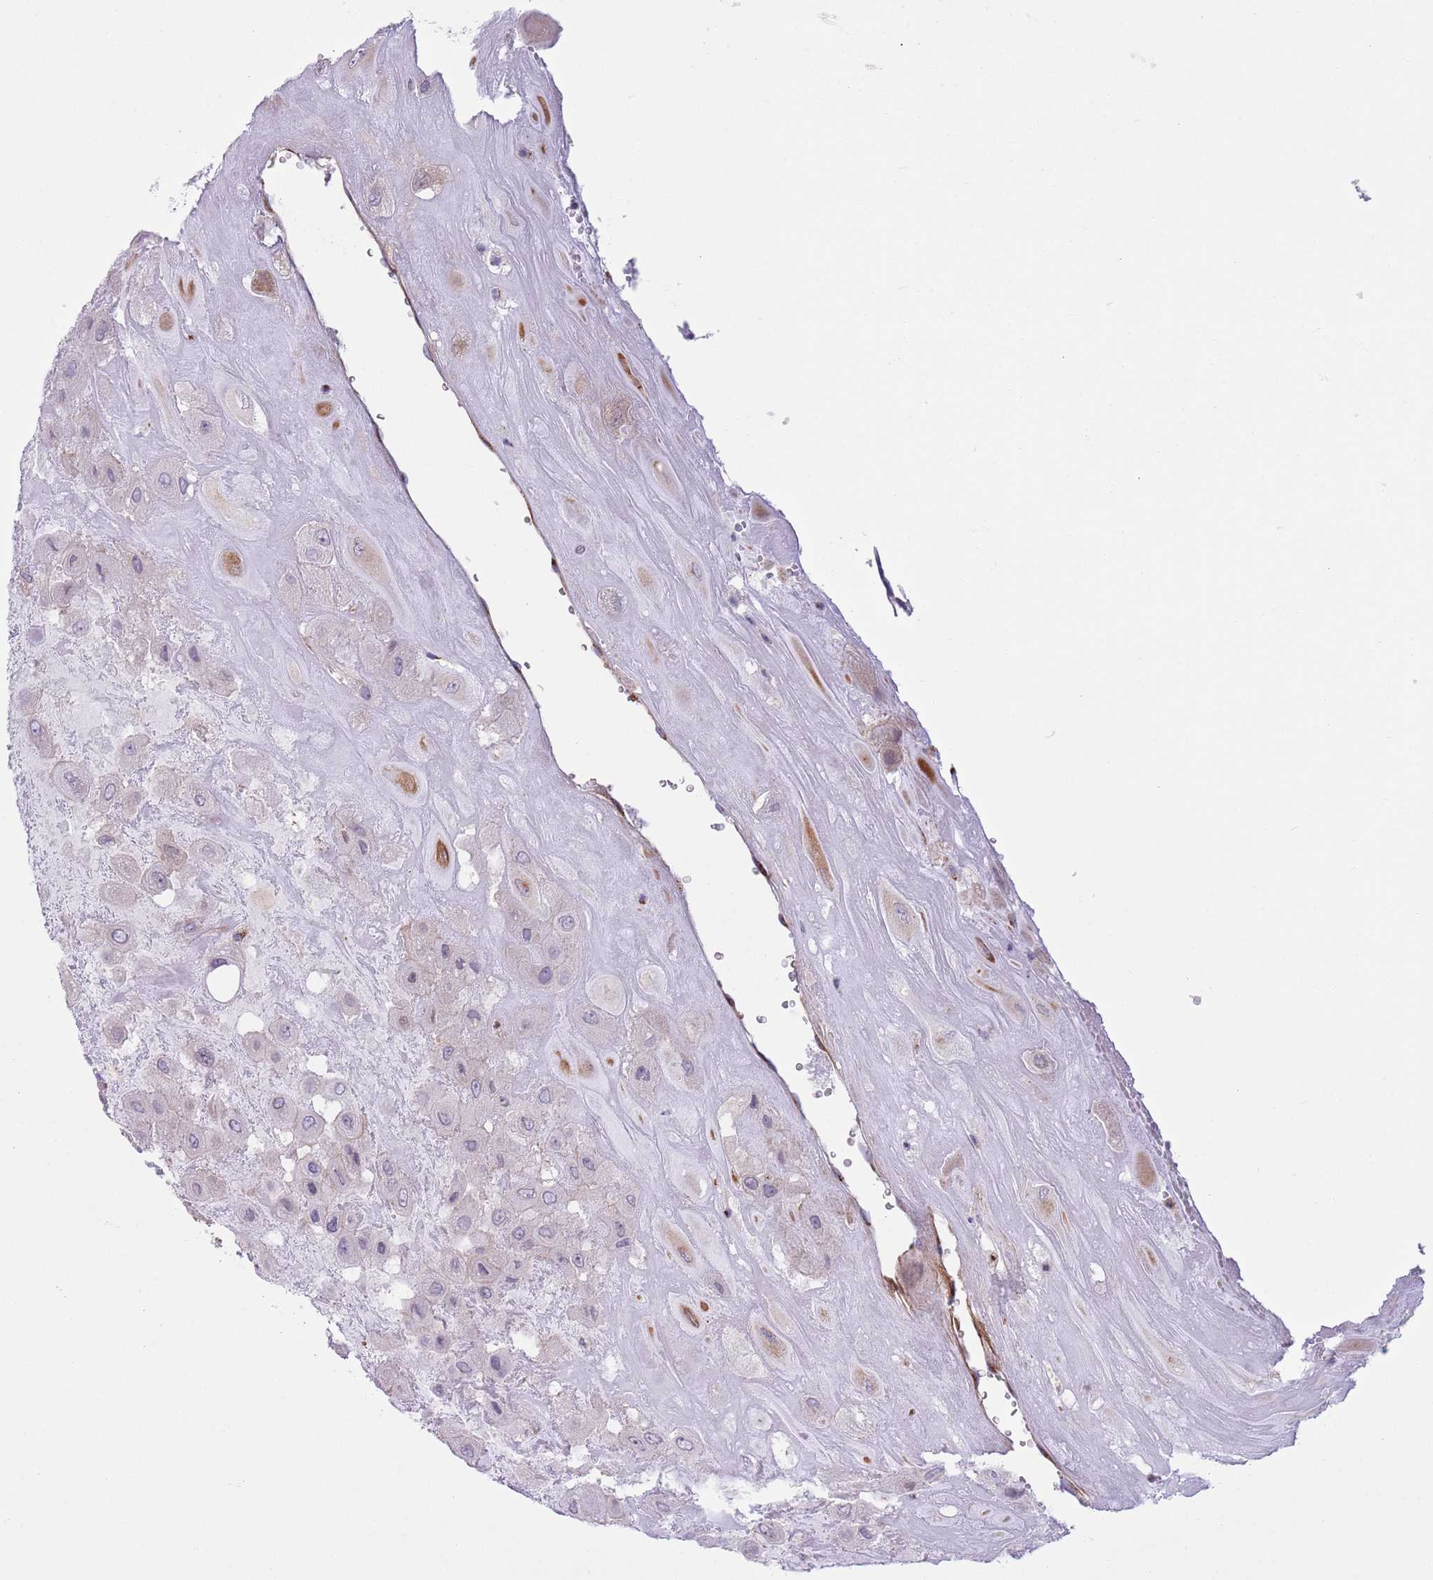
{"staining": {"intensity": "moderate", "quantity": "<25%", "location": "cytoplasmic/membranous"}, "tissue": "placenta", "cell_type": "Decidual cells", "image_type": "normal", "snomed": [{"axis": "morphology", "description": "Normal tissue, NOS"}, {"axis": "topography", "description": "Placenta"}], "caption": "Moderate cytoplasmic/membranous expression for a protein is present in about <25% of decidual cells of benign placenta using immunohistochemistry (IHC).", "gene": "C20orf96", "patient": {"sex": "female", "age": 32}}